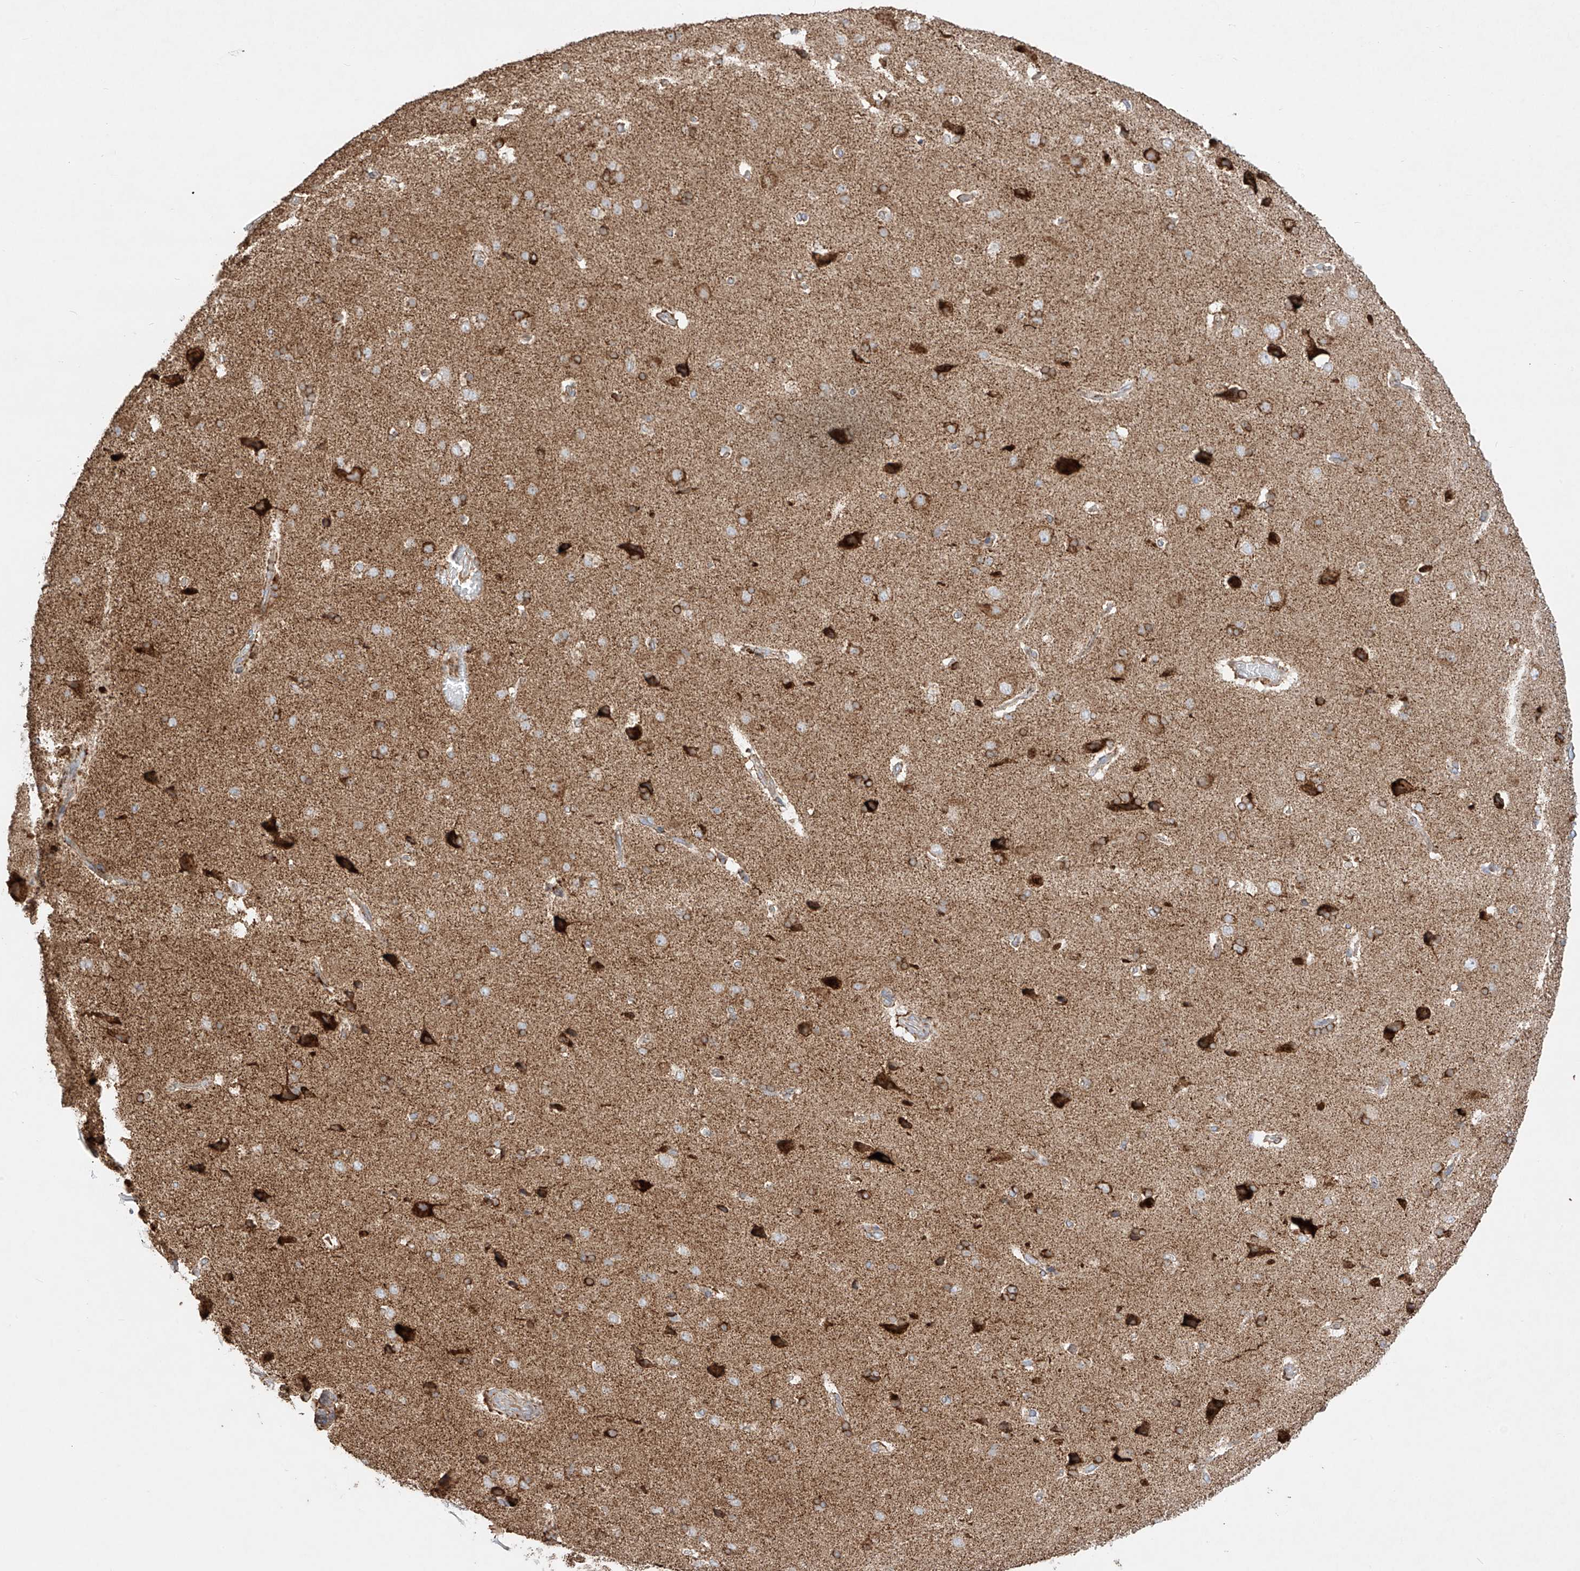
{"staining": {"intensity": "negative", "quantity": "none", "location": "none"}, "tissue": "cerebral cortex", "cell_type": "Endothelial cells", "image_type": "normal", "snomed": [{"axis": "morphology", "description": "Normal tissue, NOS"}, {"axis": "topography", "description": "Cerebral cortex"}], "caption": "Unremarkable cerebral cortex was stained to show a protein in brown. There is no significant staining in endothelial cells. (Immunohistochemistry (ihc), brightfield microscopy, high magnification).", "gene": "COLGALT2", "patient": {"sex": "male", "age": 62}}